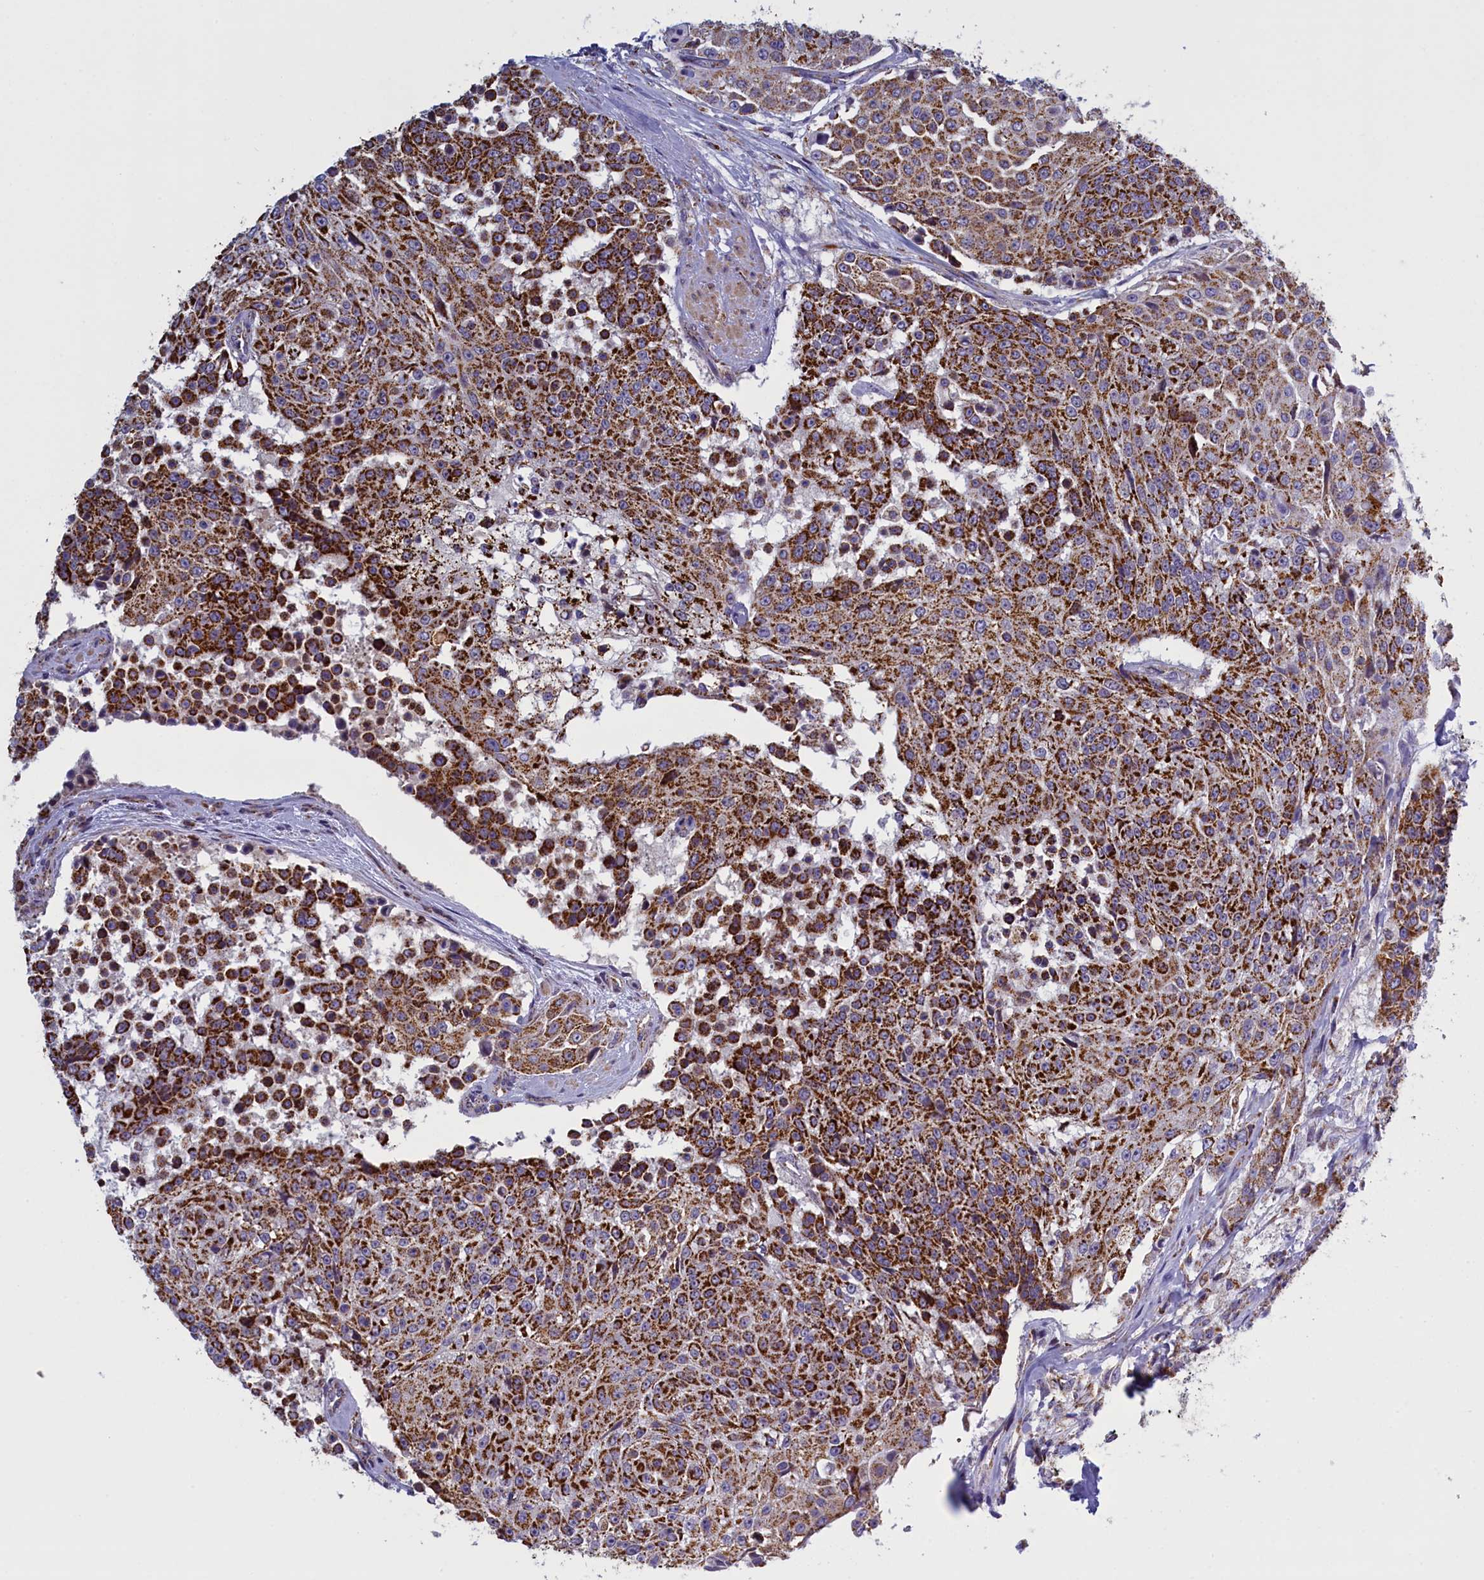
{"staining": {"intensity": "strong", "quantity": ">75%", "location": "cytoplasmic/membranous"}, "tissue": "urothelial cancer", "cell_type": "Tumor cells", "image_type": "cancer", "snomed": [{"axis": "morphology", "description": "Urothelial carcinoma, High grade"}, {"axis": "topography", "description": "Urinary bladder"}], "caption": "Urothelial cancer tissue displays strong cytoplasmic/membranous expression in about >75% of tumor cells Immunohistochemistry (ihc) stains the protein in brown and the nuclei are stained blue.", "gene": "IFT122", "patient": {"sex": "female", "age": 63}}